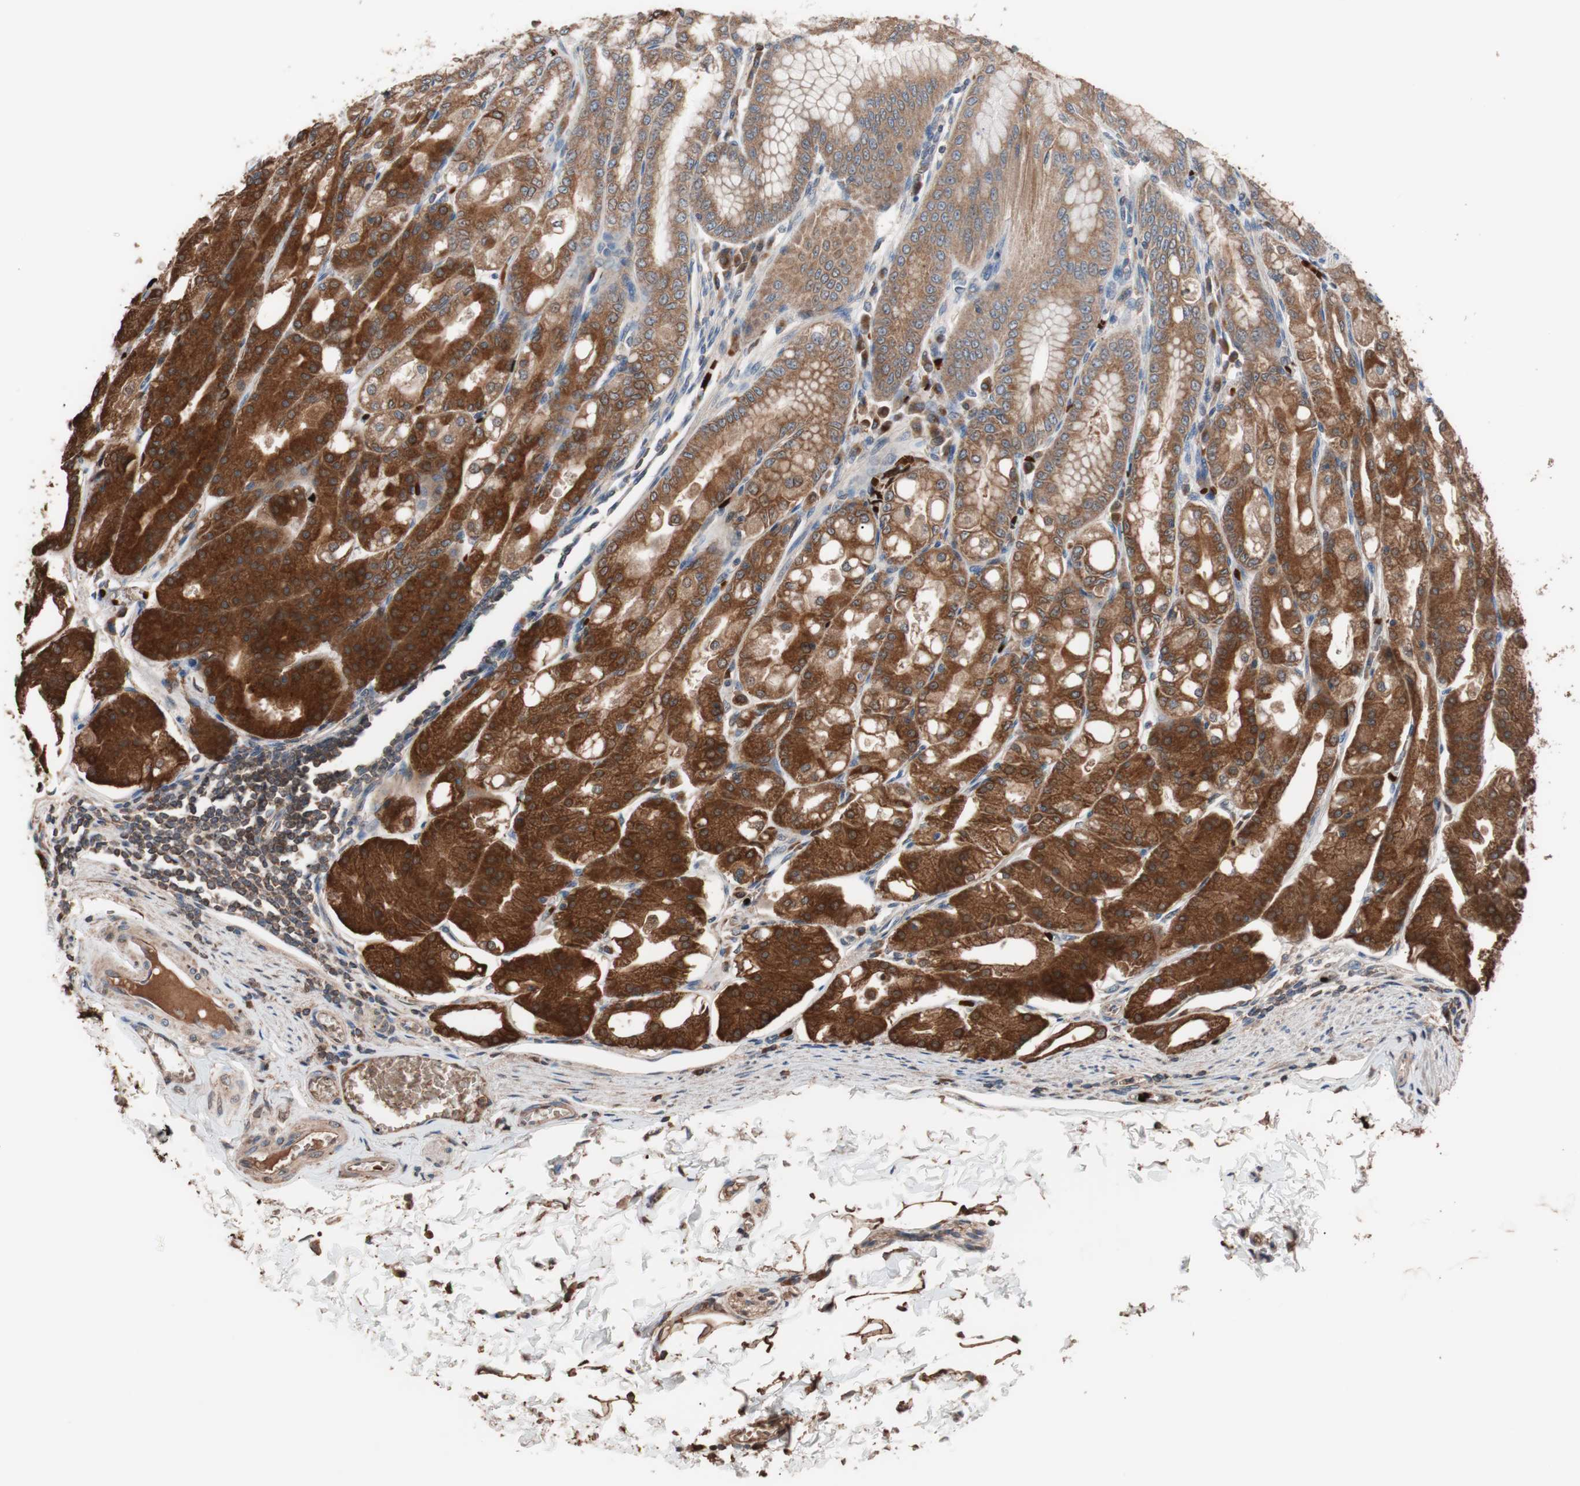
{"staining": {"intensity": "strong", "quantity": ">75%", "location": "cytoplasmic/membranous"}, "tissue": "stomach", "cell_type": "Glandular cells", "image_type": "normal", "snomed": [{"axis": "morphology", "description": "Normal tissue, NOS"}, {"axis": "topography", "description": "Stomach, lower"}], "caption": "This photomicrograph demonstrates immunohistochemistry staining of benign stomach, with high strong cytoplasmic/membranous staining in about >75% of glandular cells.", "gene": "GLYCTK", "patient": {"sex": "male", "age": 71}}